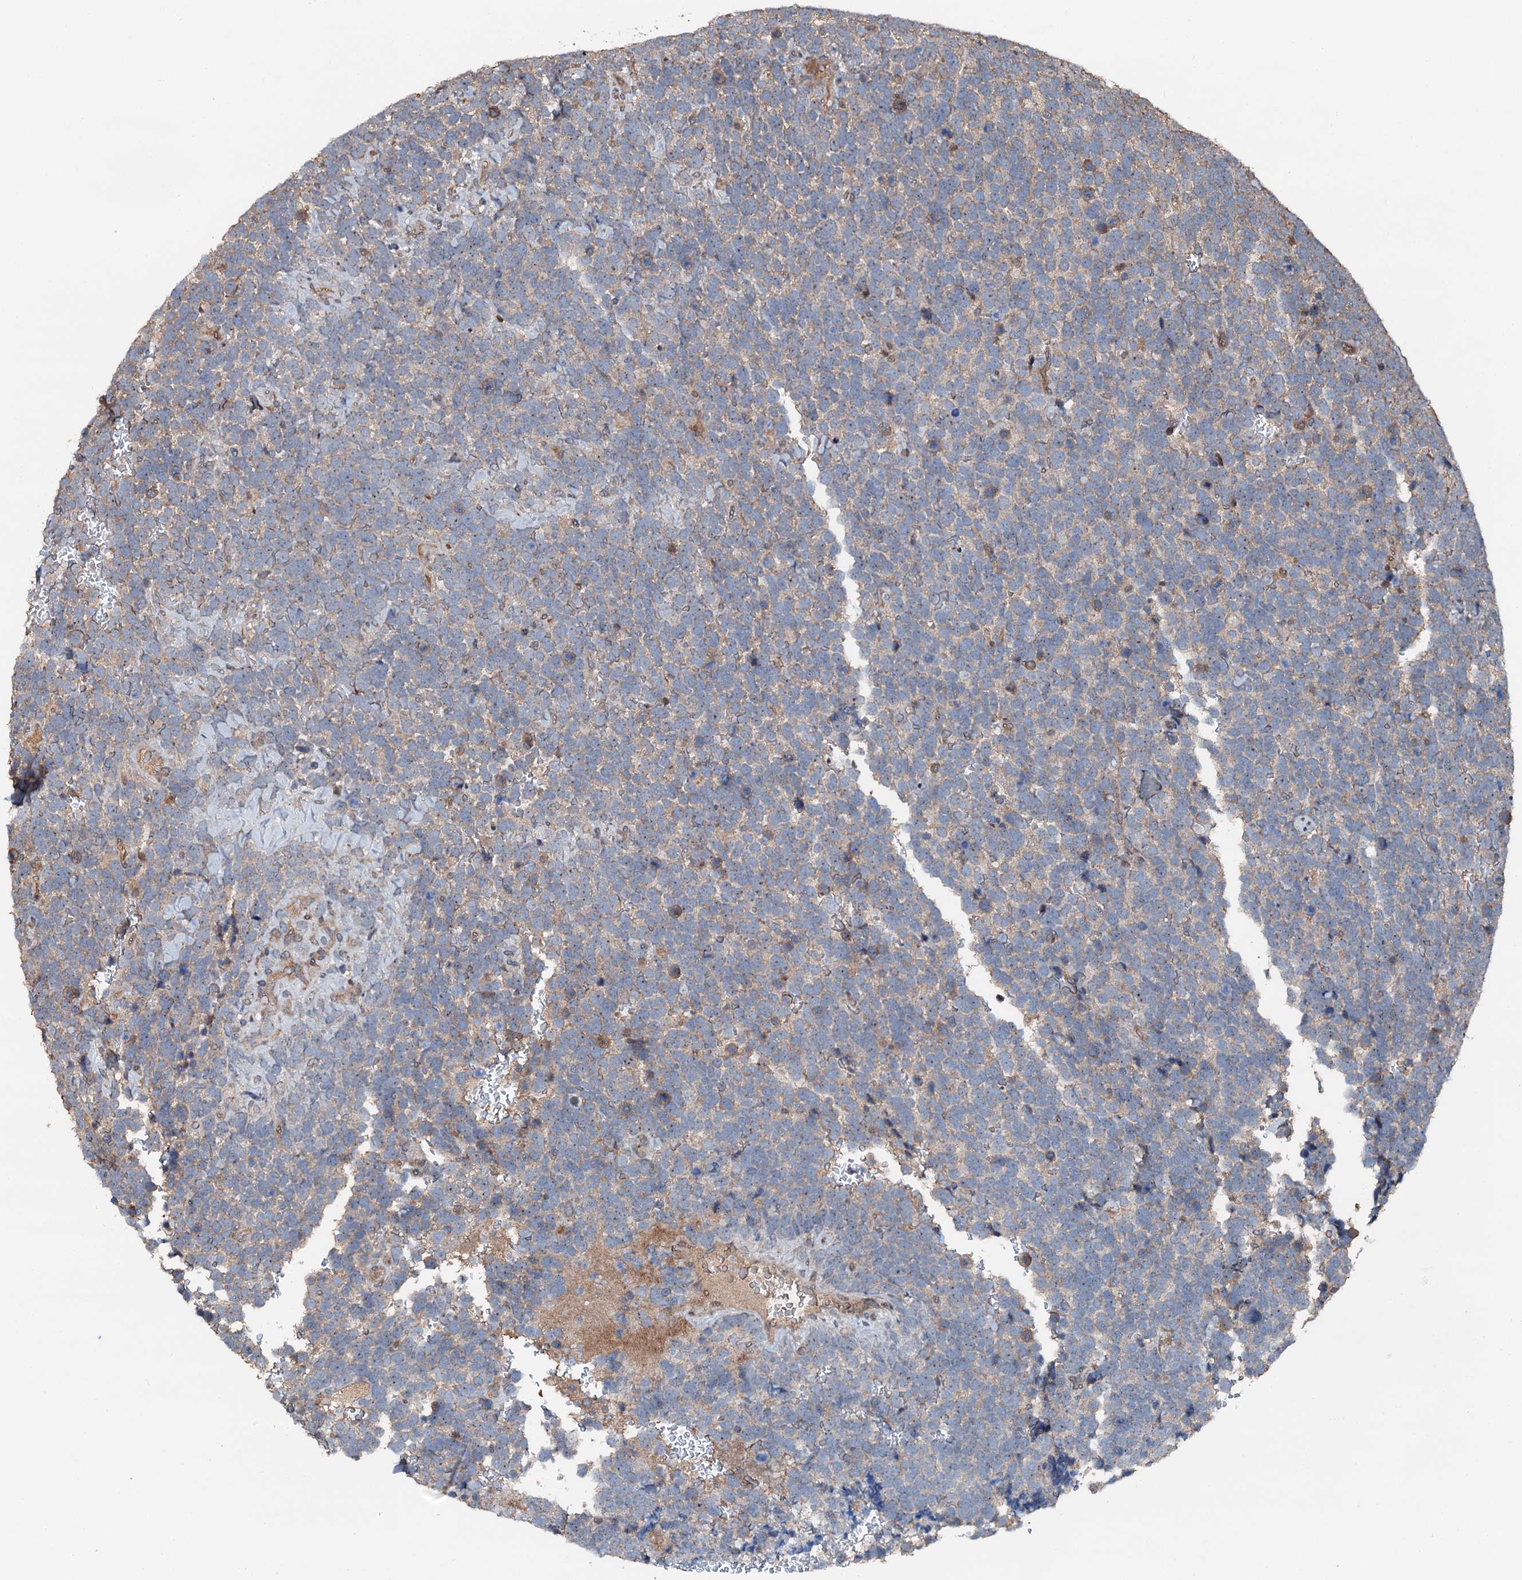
{"staining": {"intensity": "weak", "quantity": "<25%", "location": "cytoplasmic/membranous"}, "tissue": "urothelial cancer", "cell_type": "Tumor cells", "image_type": "cancer", "snomed": [{"axis": "morphology", "description": "Urothelial carcinoma, High grade"}, {"axis": "topography", "description": "Urinary bladder"}], "caption": "DAB (3,3'-diaminobenzidine) immunohistochemical staining of urothelial cancer exhibits no significant staining in tumor cells.", "gene": "FLYWCH1", "patient": {"sex": "female", "age": 82}}